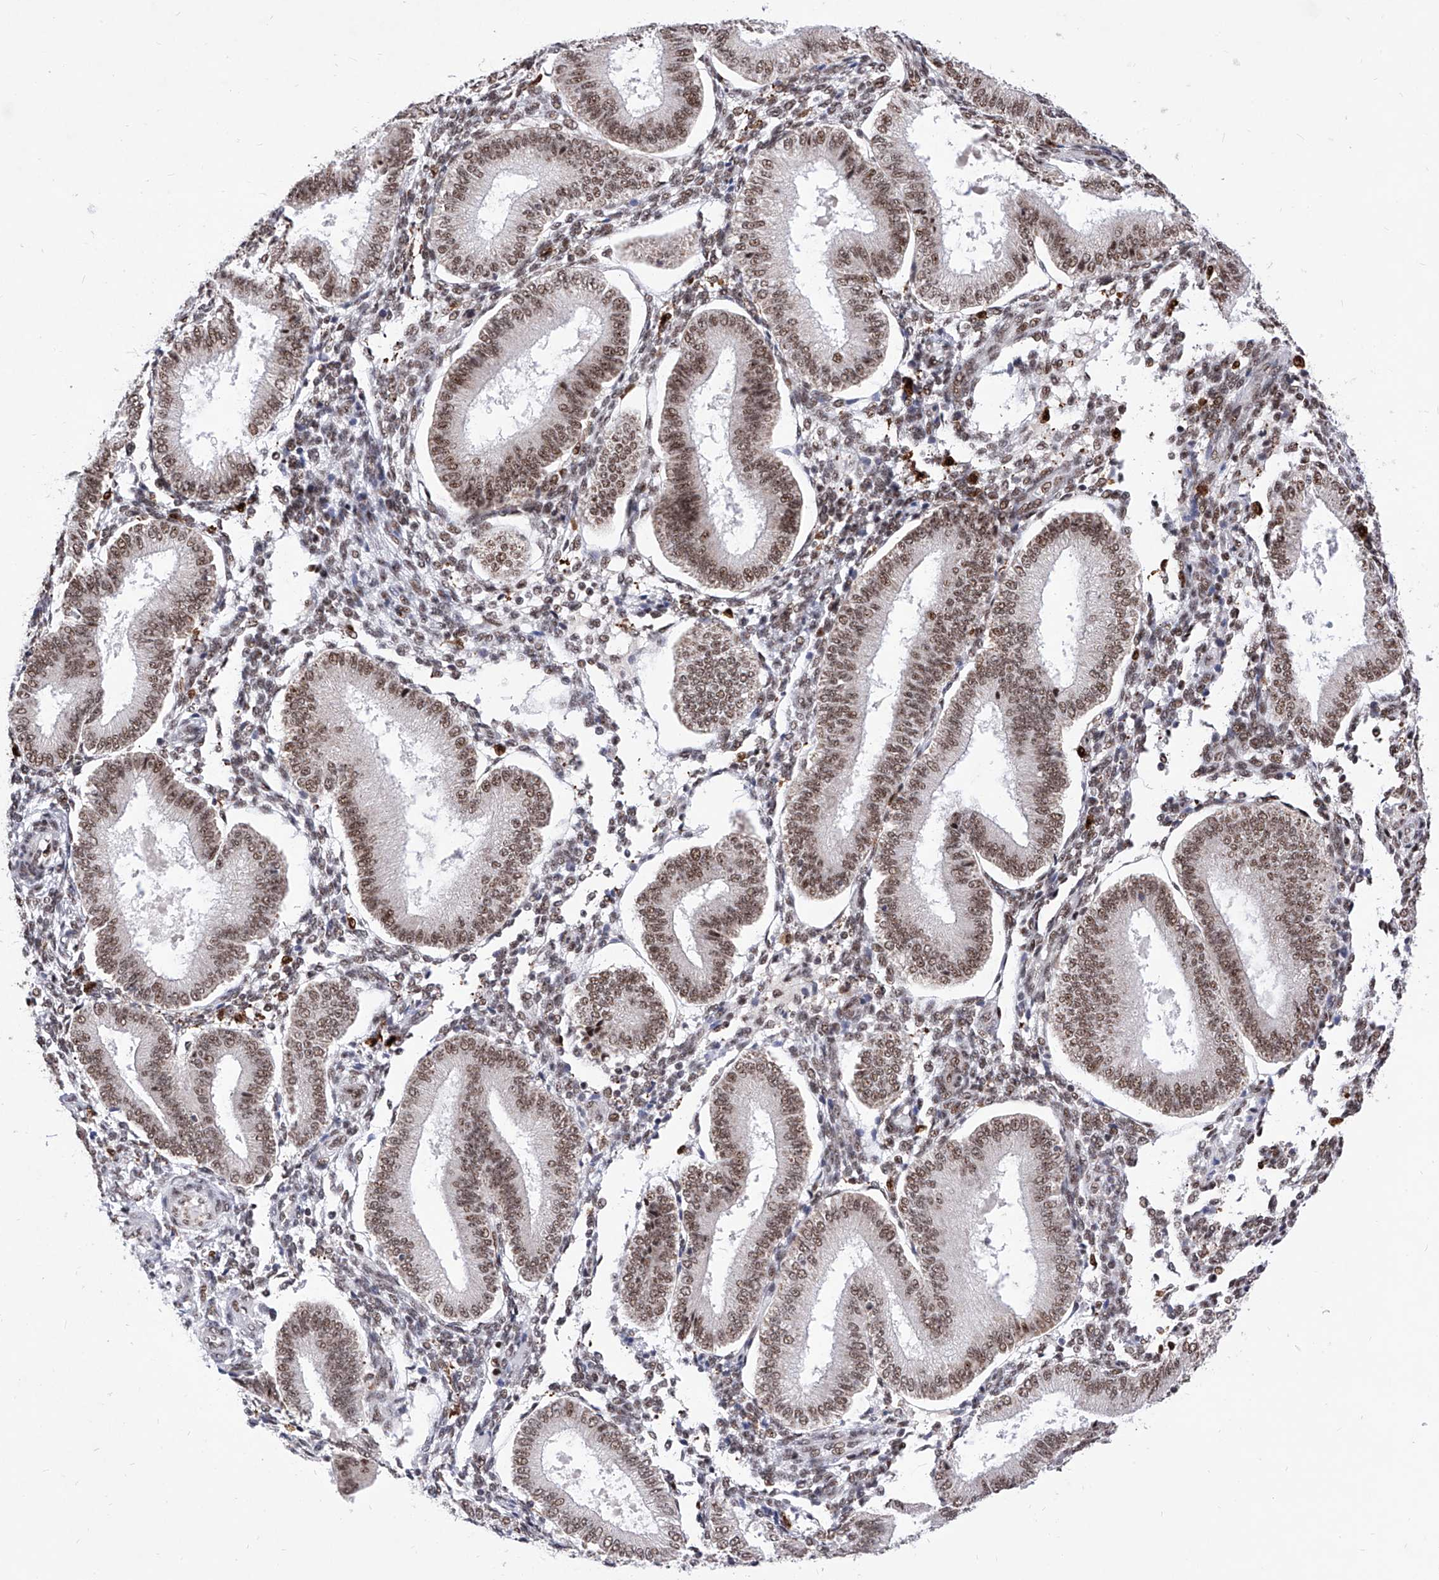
{"staining": {"intensity": "moderate", "quantity": "25%-75%", "location": "nuclear"}, "tissue": "endometrium", "cell_type": "Cells in endometrial stroma", "image_type": "normal", "snomed": [{"axis": "morphology", "description": "Normal tissue, NOS"}, {"axis": "topography", "description": "Endometrium"}], "caption": "Moderate nuclear protein expression is seen in approximately 25%-75% of cells in endometrial stroma in endometrium.", "gene": "PHF5A", "patient": {"sex": "female", "age": 39}}